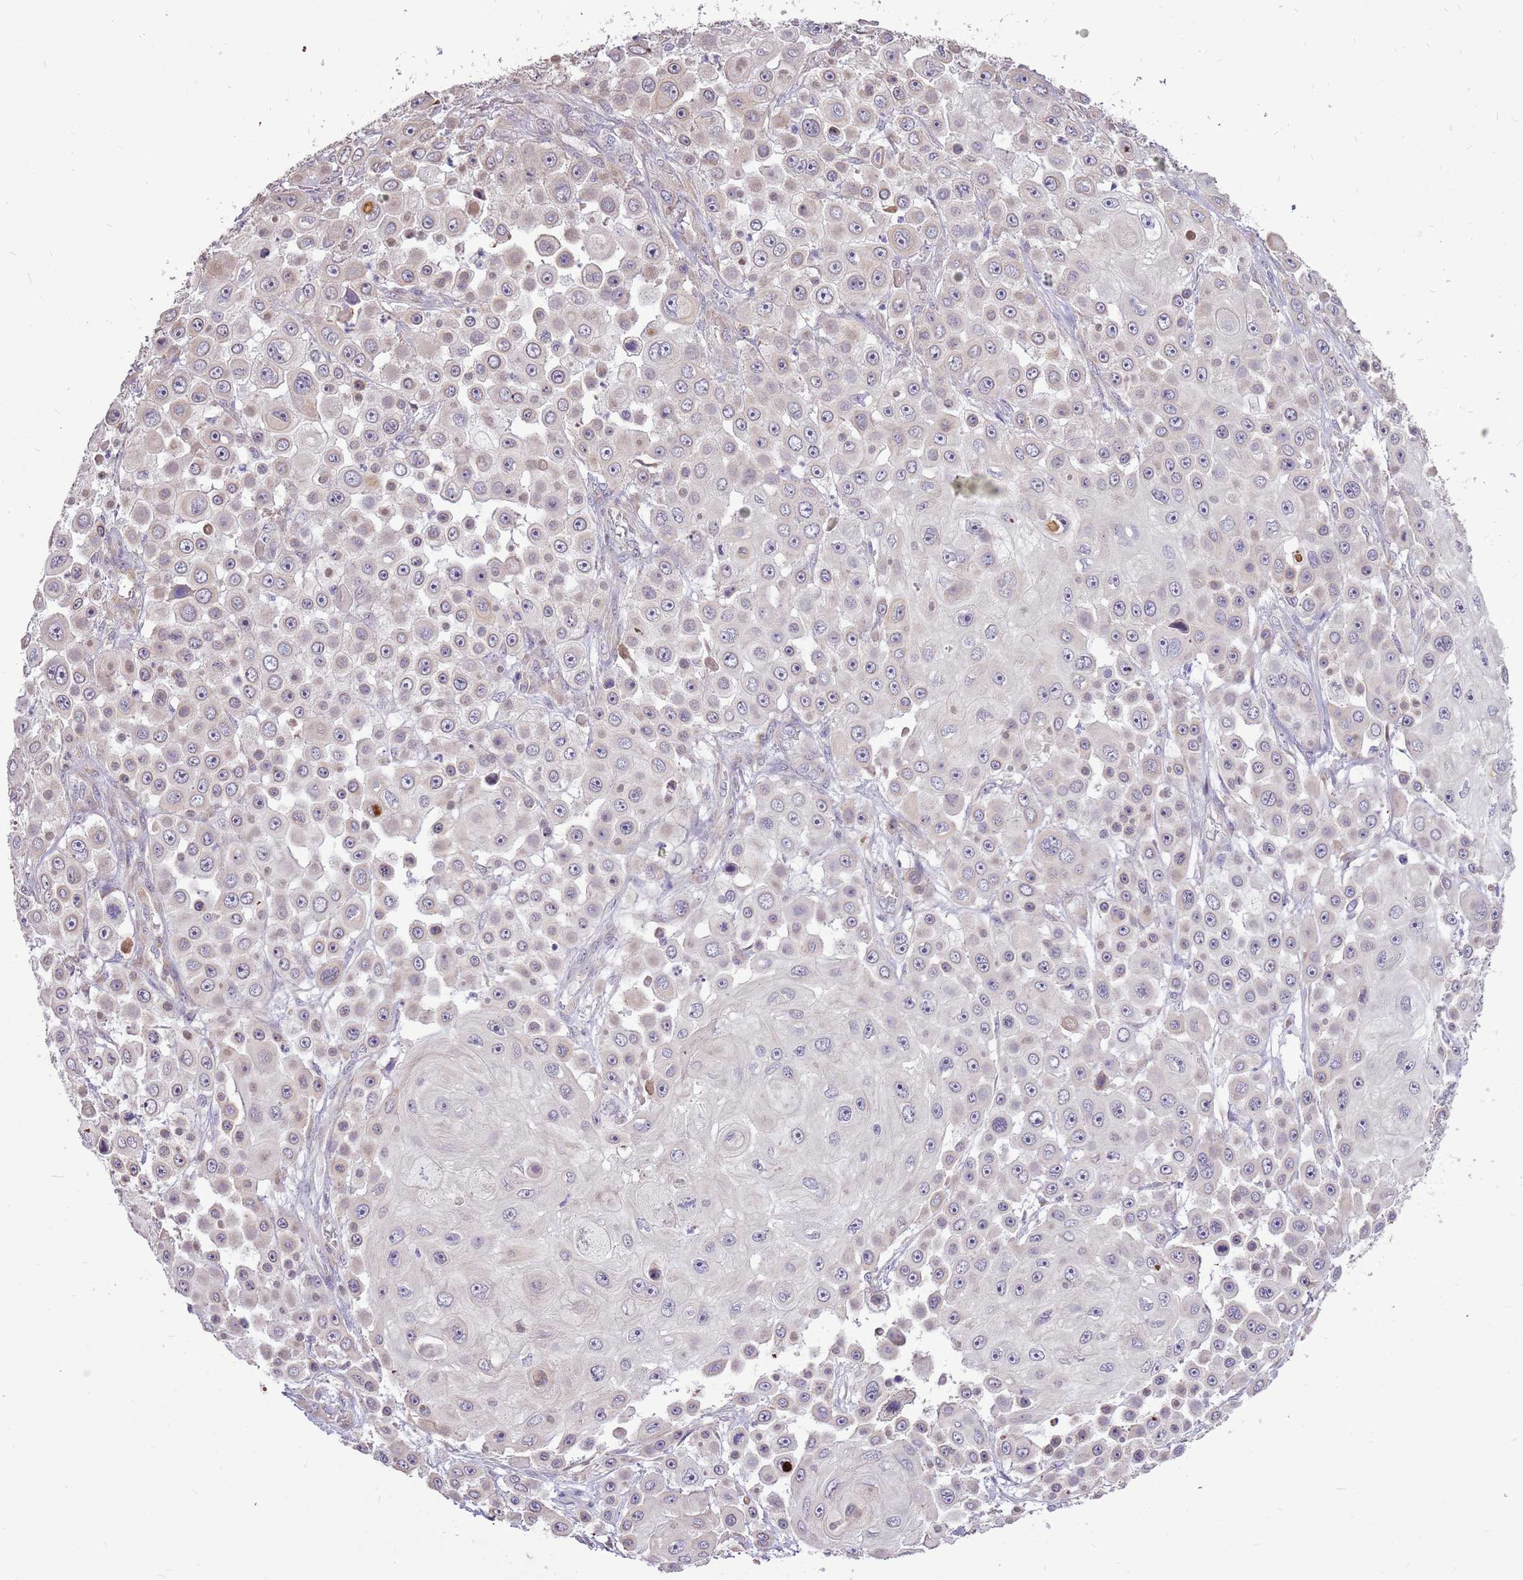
{"staining": {"intensity": "weak", "quantity": "<25%", "location": "cytoplasmic/membranous"}, "tissue": "skin cancer", "cell_type": "Tumor cells", "image_type": "cancer", "snomed": [{"axis": "morphology", "description": "Squamous cell carcinoma, NOS"}, {"axis": "topography", "description": "Skin"}], "caption": "The immunohistochemistry image has no significant expression in tumor cells of skin cancer tissue. Brightfield microscopy of immunohistochemistry (IHC) stained with DAB (brown) and hematoxylin (blue), captured at high magnification.", "gene": "UGGT2", "patient": {"sex": "male", "age": 67}}